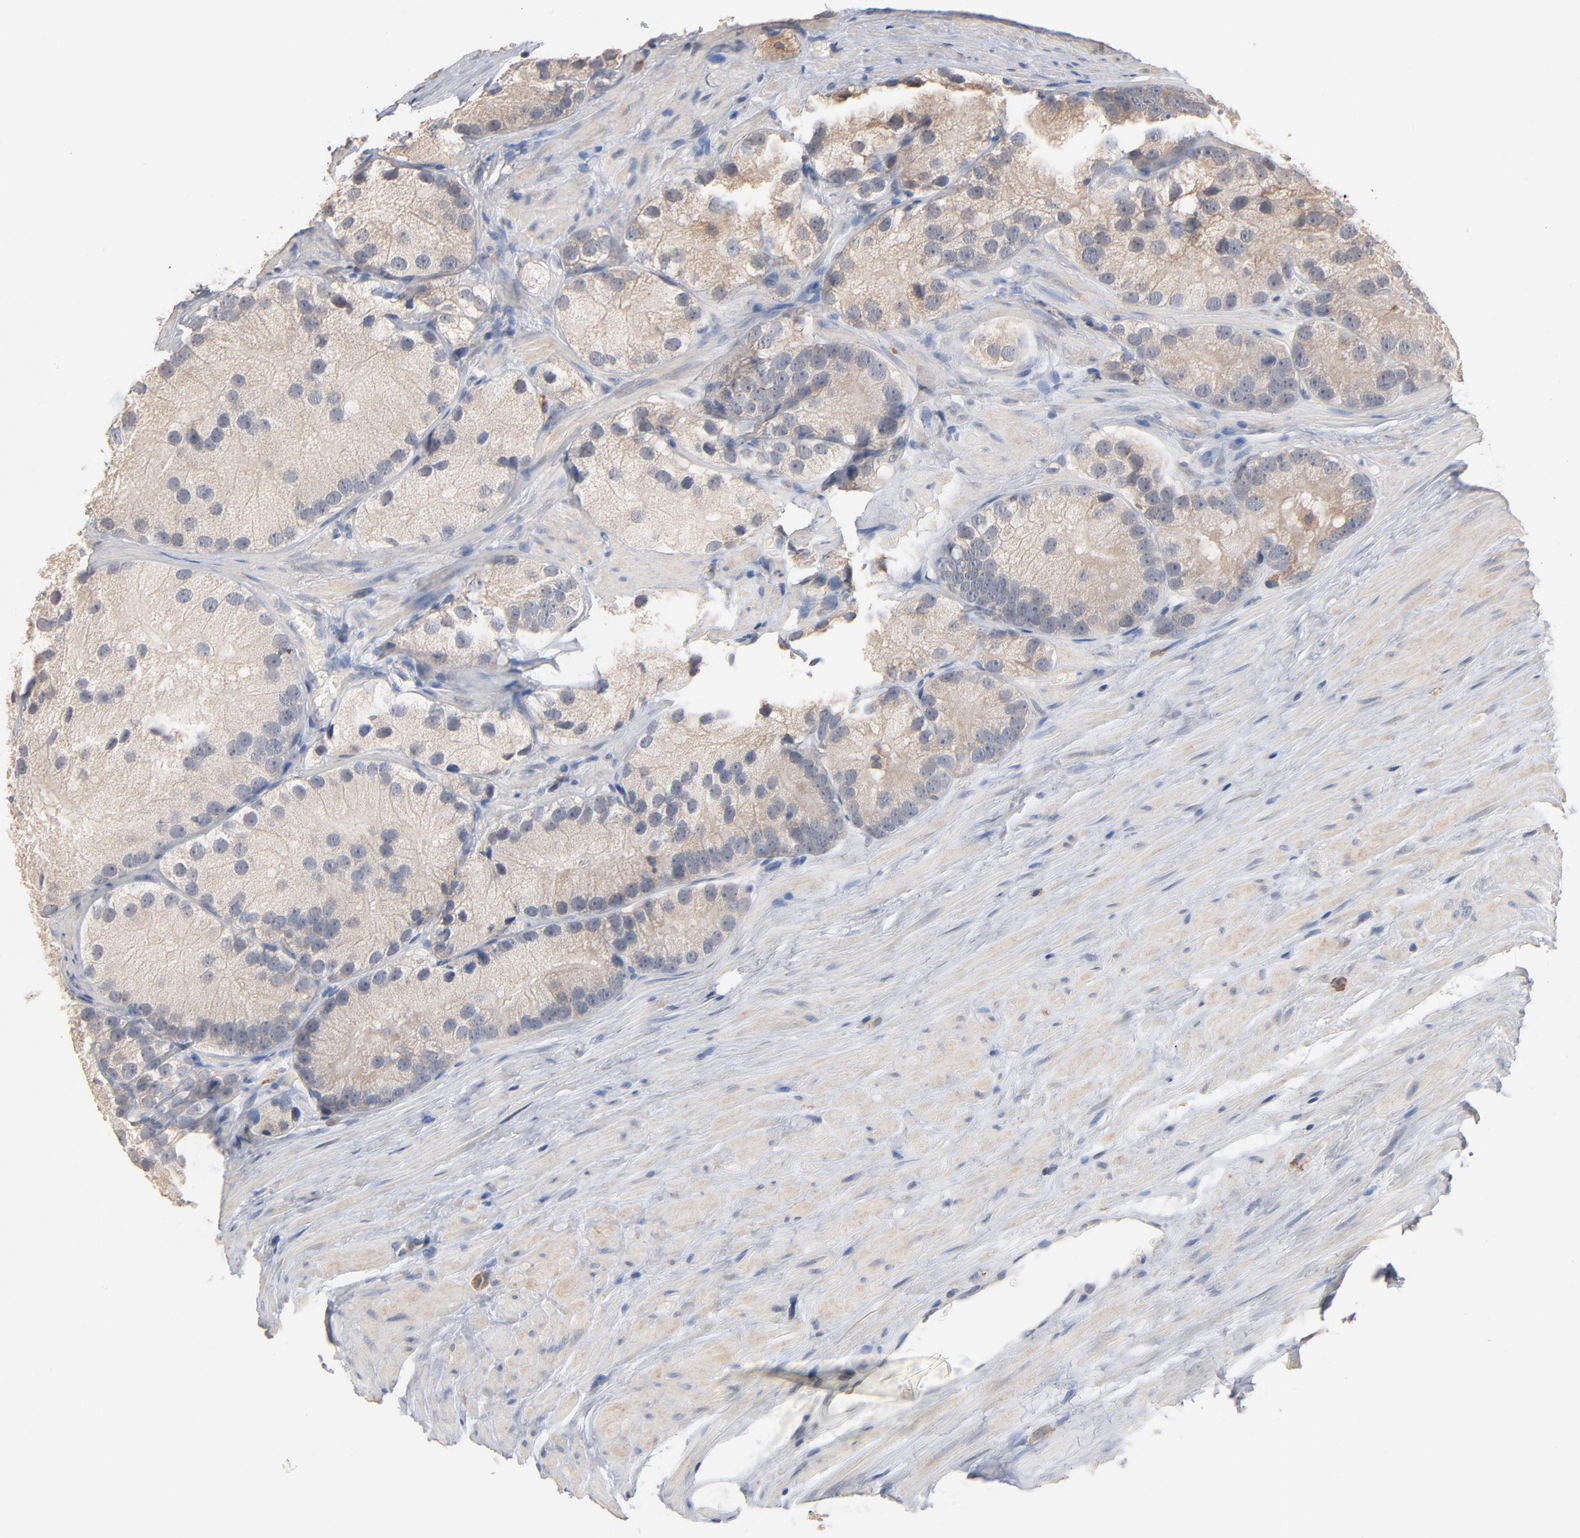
{"staining": {"intensity": "weak", "quantity": ">75%", "location": "cytoplasmic/membranous"}, "tissue": "prostate cancer", "cell_type": "Tumor cells", "image_type": "cancer", "snomed": [{"axis": "morphology", "description": "Adenocarcinoma, Low grade"}, {"axis": "topography", "description": "Prostate"}], "caption": "A low amount of weak cytoplasmic/membranous expression is seen in about >75% of tumor cells in prostate cancer (adenocarcinoma (low-grade)) tissue. Immunohistochemistry stains the protein of interest in brown and the nuclei are stained blue.", "gene": "ZDHHC8", "patient": {"sex": "male", "age": 69}}